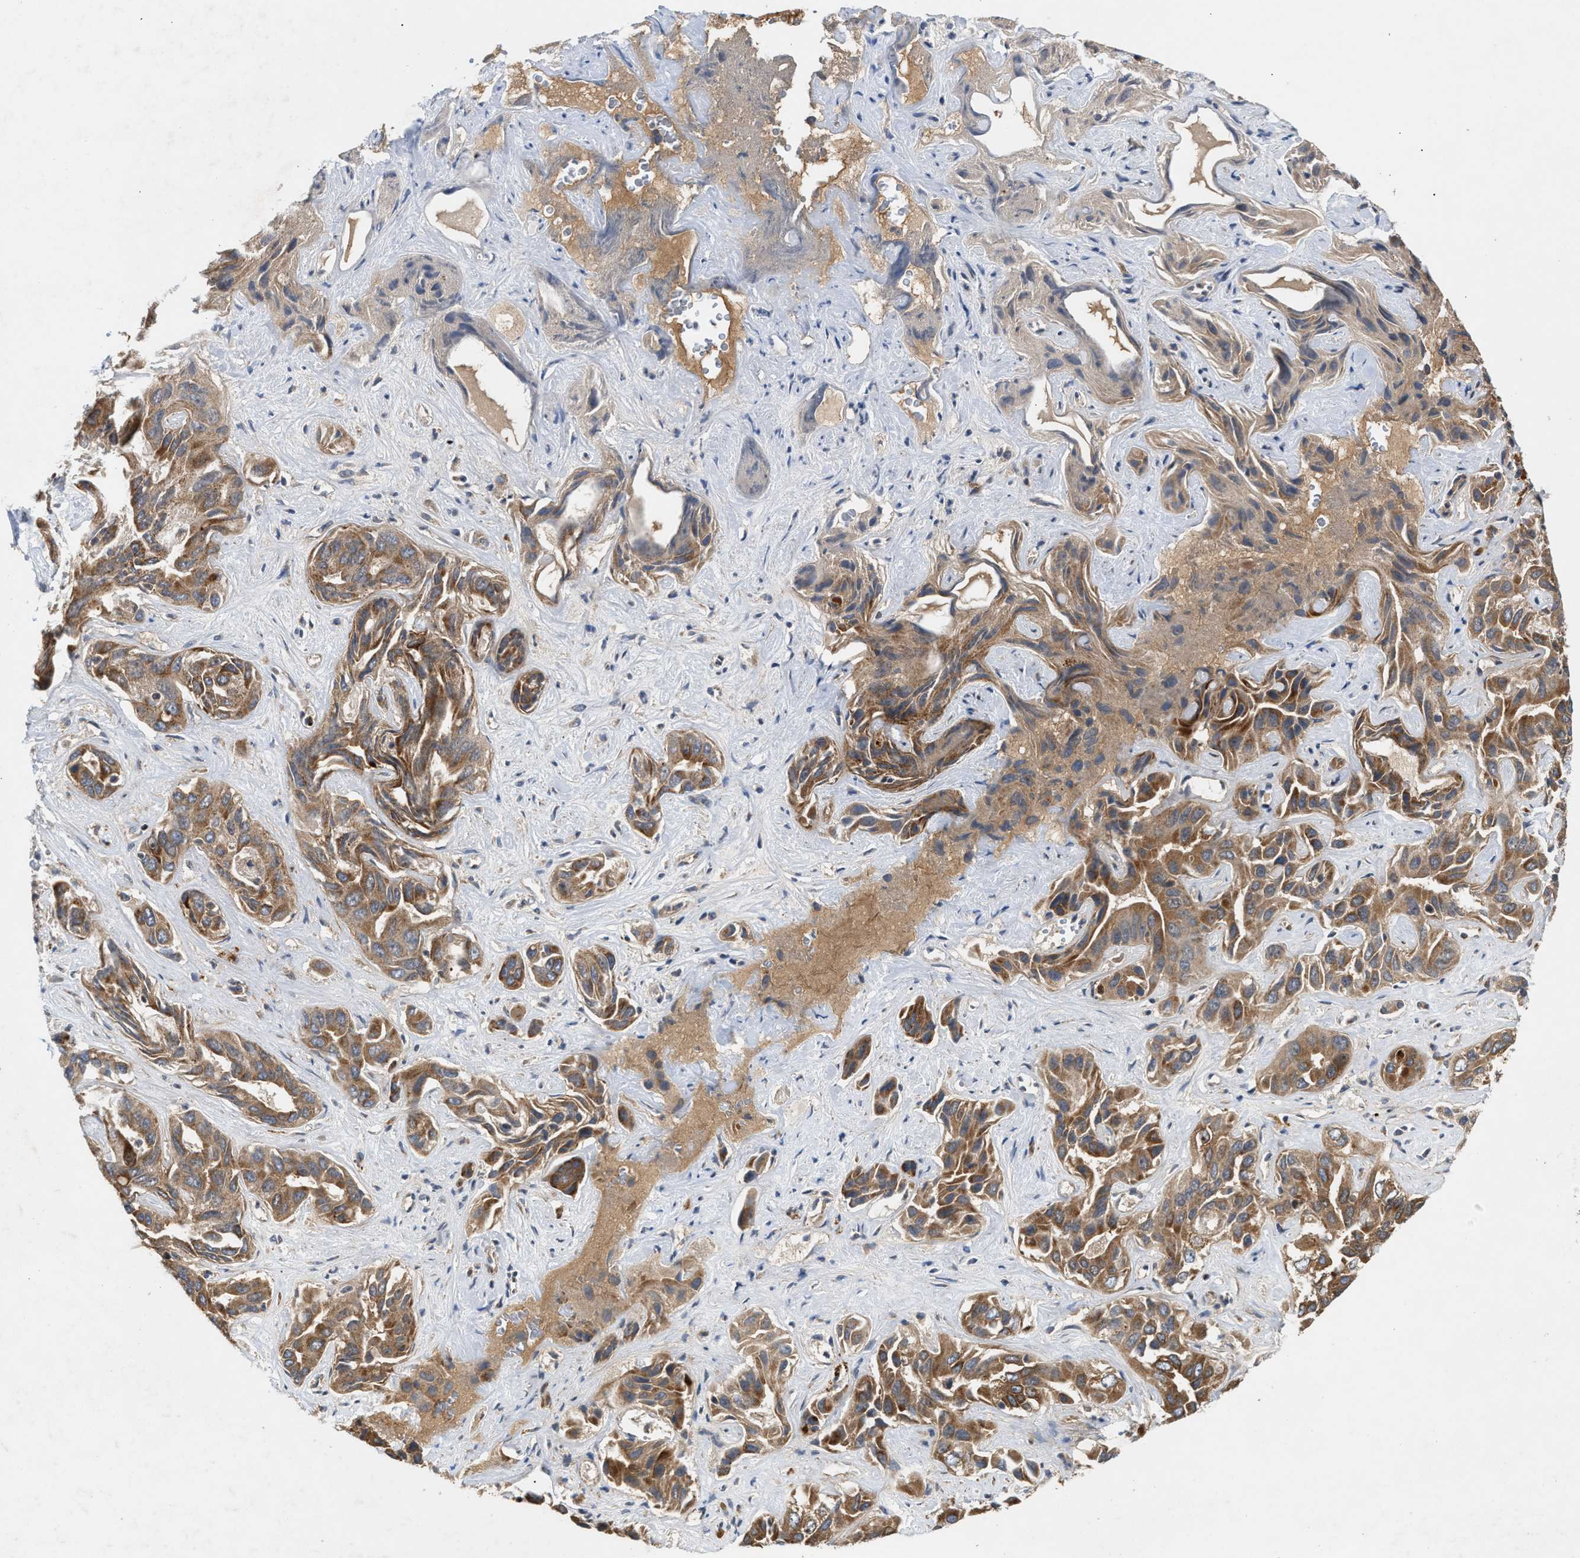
{"staining": {"intensity": "moderate", "quantity": ">75%", "location": "cytoplasmic/membranous"}, "tissue": "liver cancer", "cell_type": "Tumor cells", "image_type": "cancer", "snomed": [{"axis": "morphology", "description": "Cholangiocarcinoma"}, {"axis": "topography", "description": "Liver"}], "caption": "High-magnification brightfield microscopy of cholangiocarcinoma (liver) stained with DAB (3,3'-diaminobenzidine) (brown) and counterstained with hematoxylin (blue). tumor cells exhibit moderate cytoplasmic/membranous positivity is seen in about>75% of cells.", "gene": "TACO1", "patient": {"sex": "female", "age": 52}}